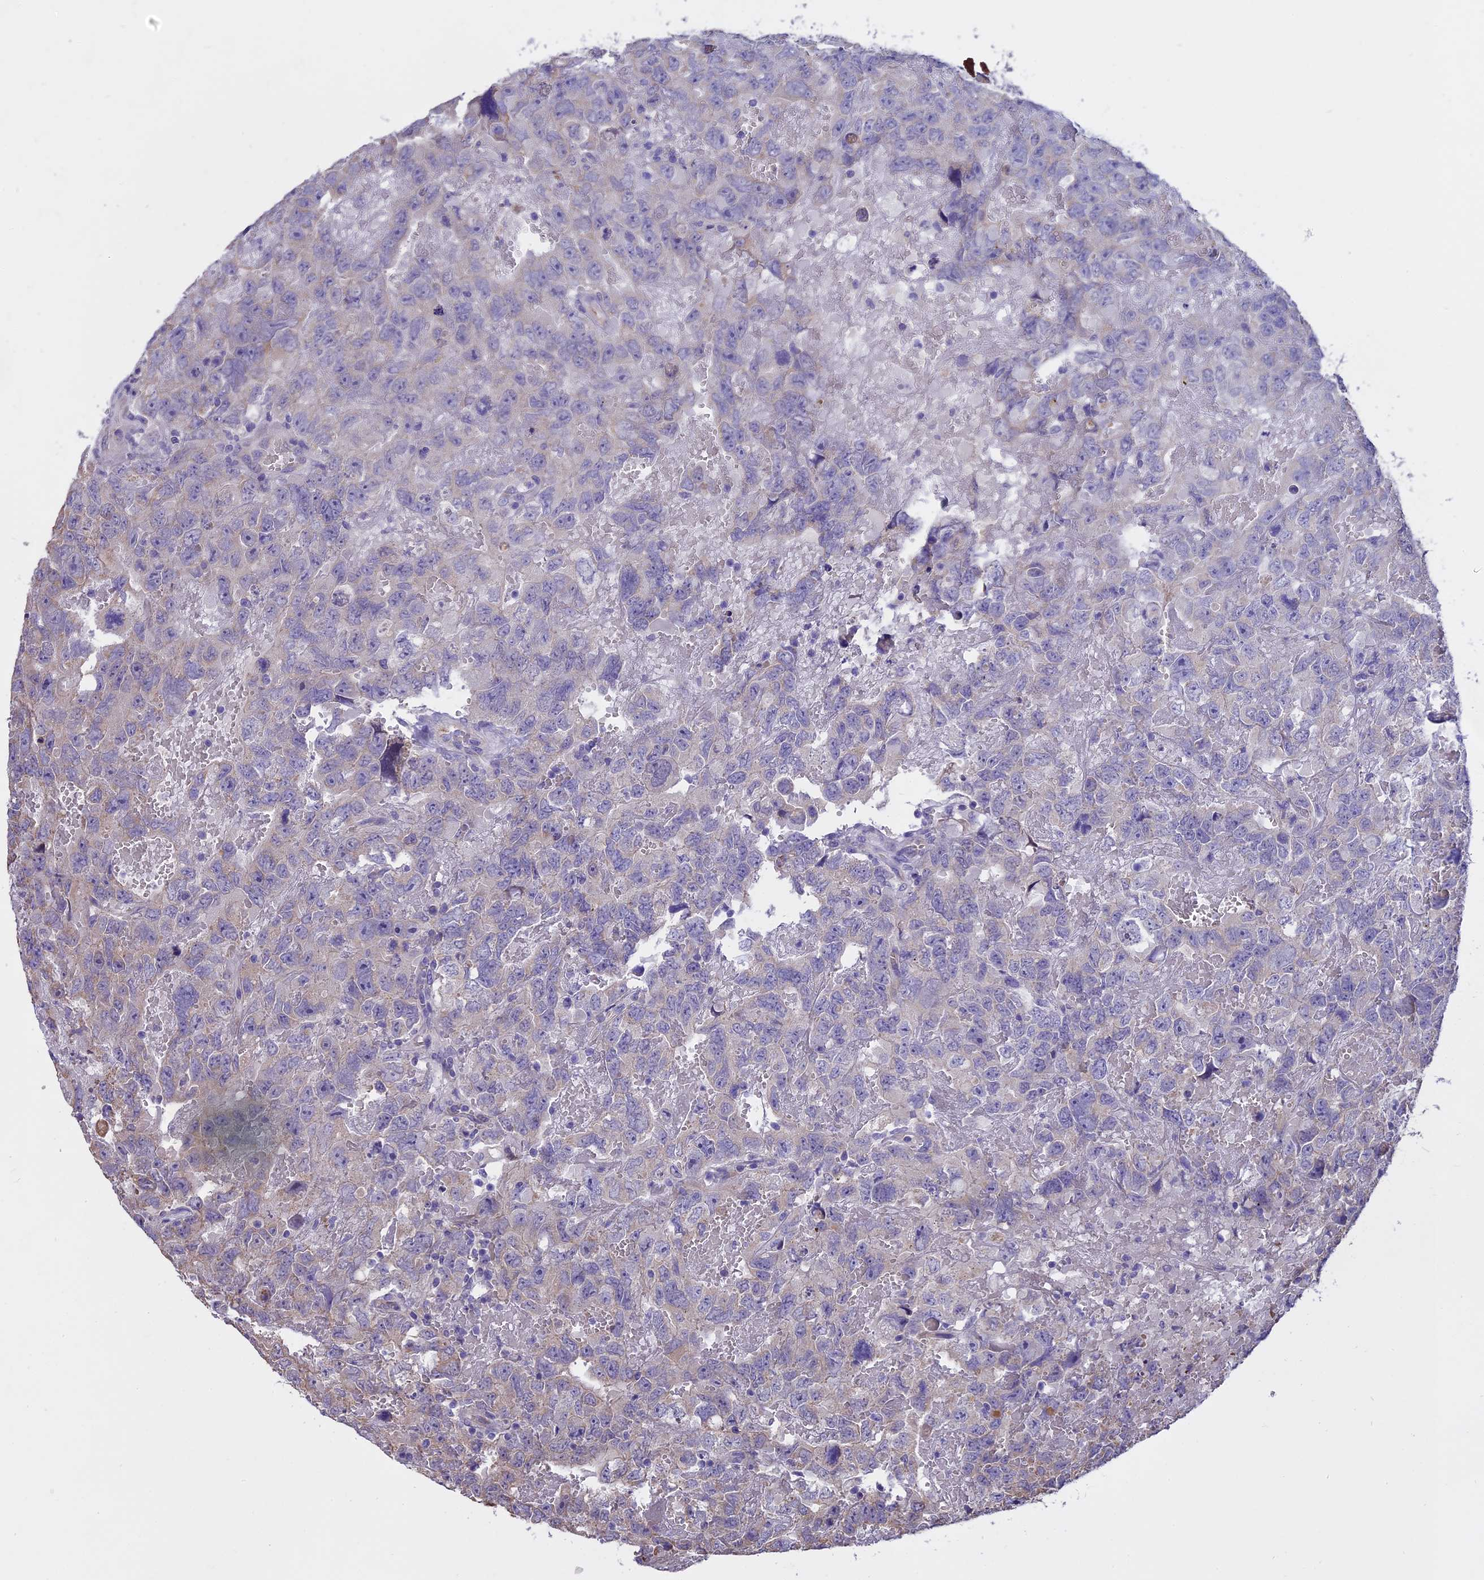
{"staining": {"intensity": "negative", "quantity": "none", "location": "none"}, "tissue": "testis cancer", "cell_type": "Tumor cells", "image_type": "cancer", "snomed": [{"axis": "morphology", "description": "Carcinoma, Embryonal, NOS"}, {"axis": "topography", "description": "Testis"}], "caption": "The image demonstrates no significant positivity in tumor cells of testis cancer. The staining is performed using DAB brown chromogen with nuclei counter-stained in using hematoxylin.", "gene": "WFDC2", "patient": {"sex": "male", "age": 45}}